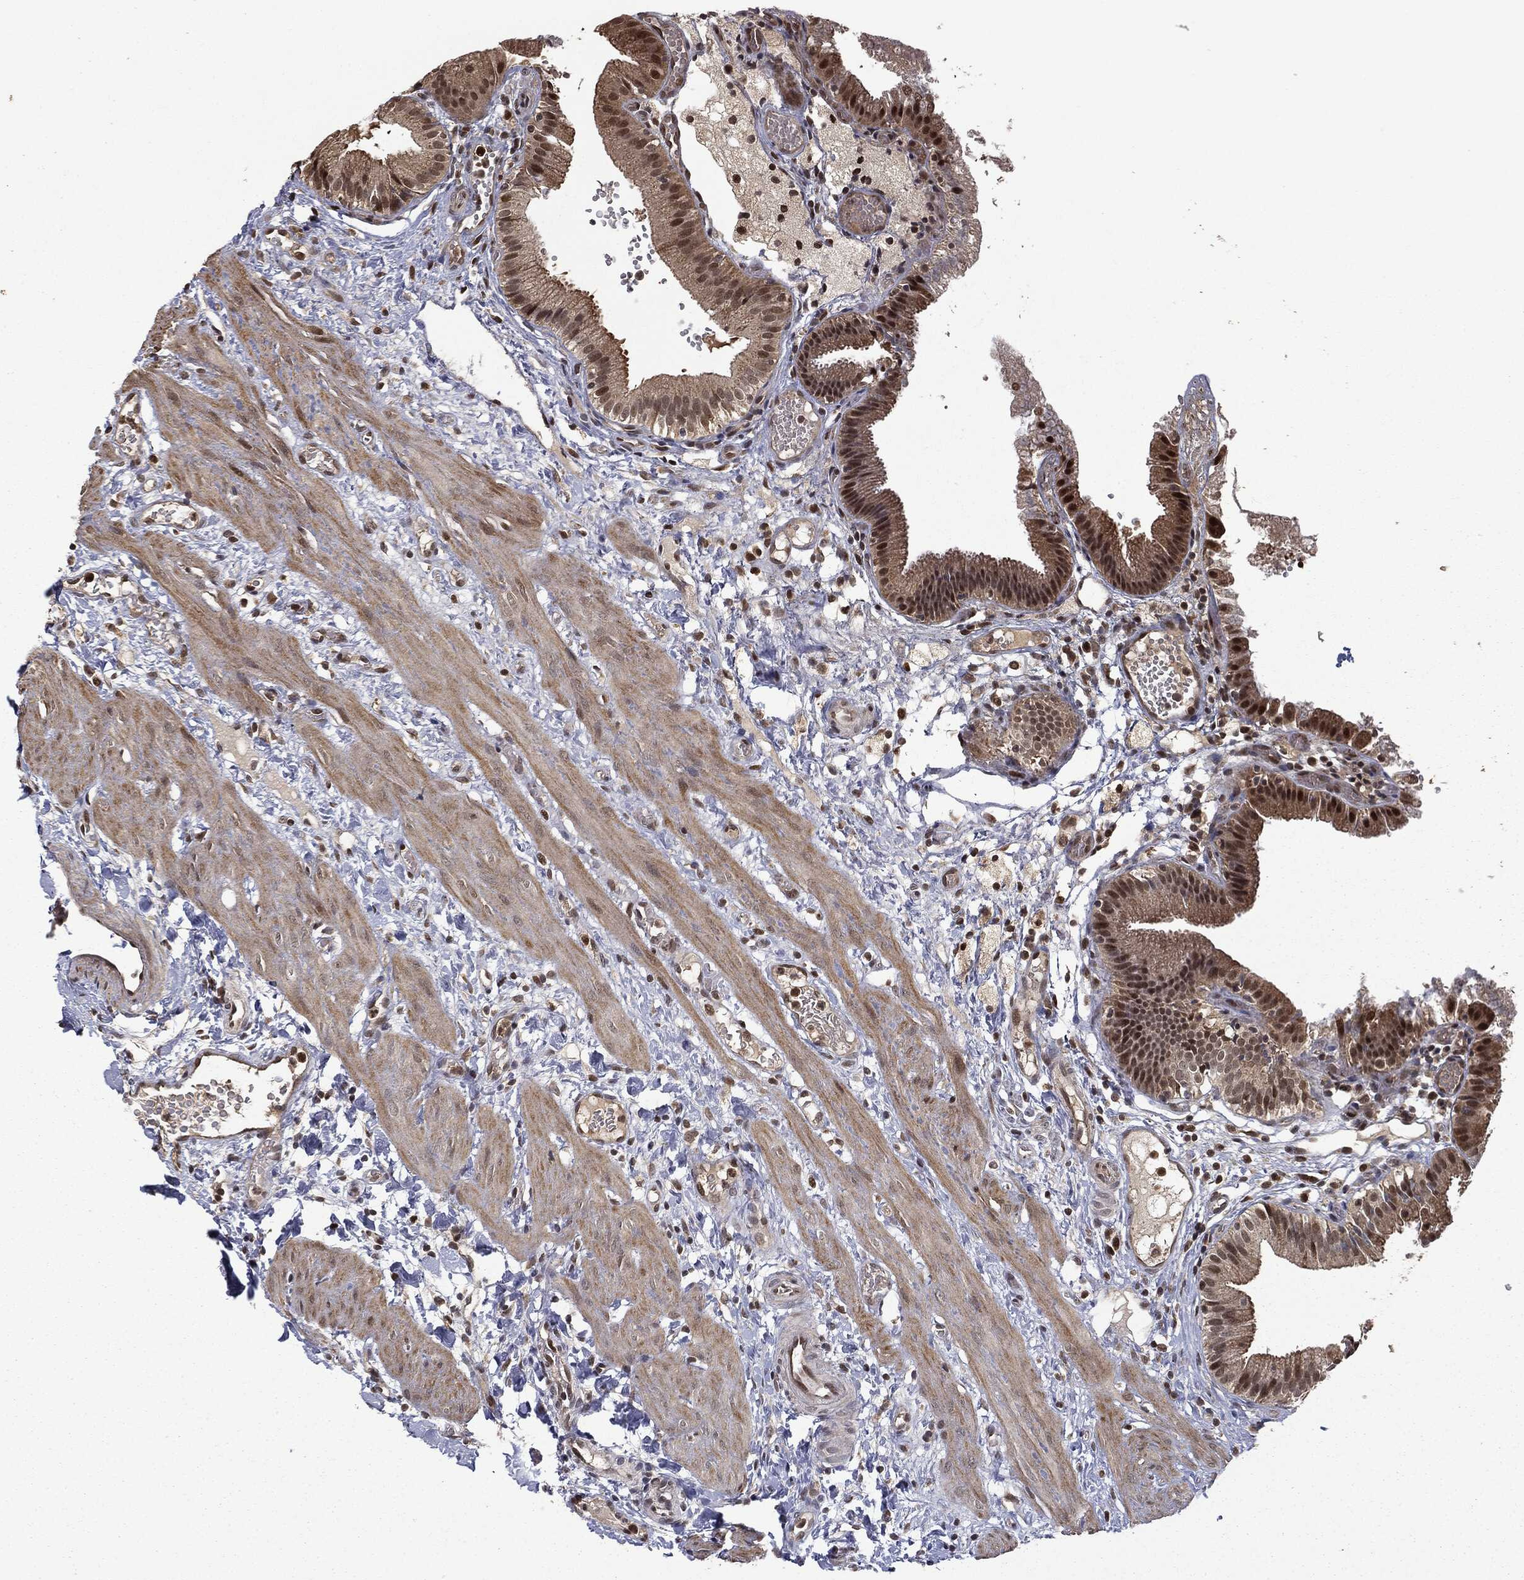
{"staining": {"intensity": "moderate", "quantity": ">75%", "location": "cytoplasmic/membranous,nuclear"}, "tissue": "gallbladder", "cell_type": "Glandular cells", "image_type": "normal", "snomed": [{"axis": "morphology", "description": "Normal tissue, NOS"}, {"axis": "topography", "description": "Gallbladder"}], "caption": "The image demonstrates staining of unremarkable gallbladder, revealing moderate cytoplasmic/membranous,nuclear protein expression (brown color) within glandular cells. The protein of interest is stained brown, and the nuclei are stained in blue (DAB (3,3'-diaminobenzidine) IHC with brightfield microscopy, high magnification).", "gene": "ZNHIT6", "patient": {"sex": "female", "age": 24}}